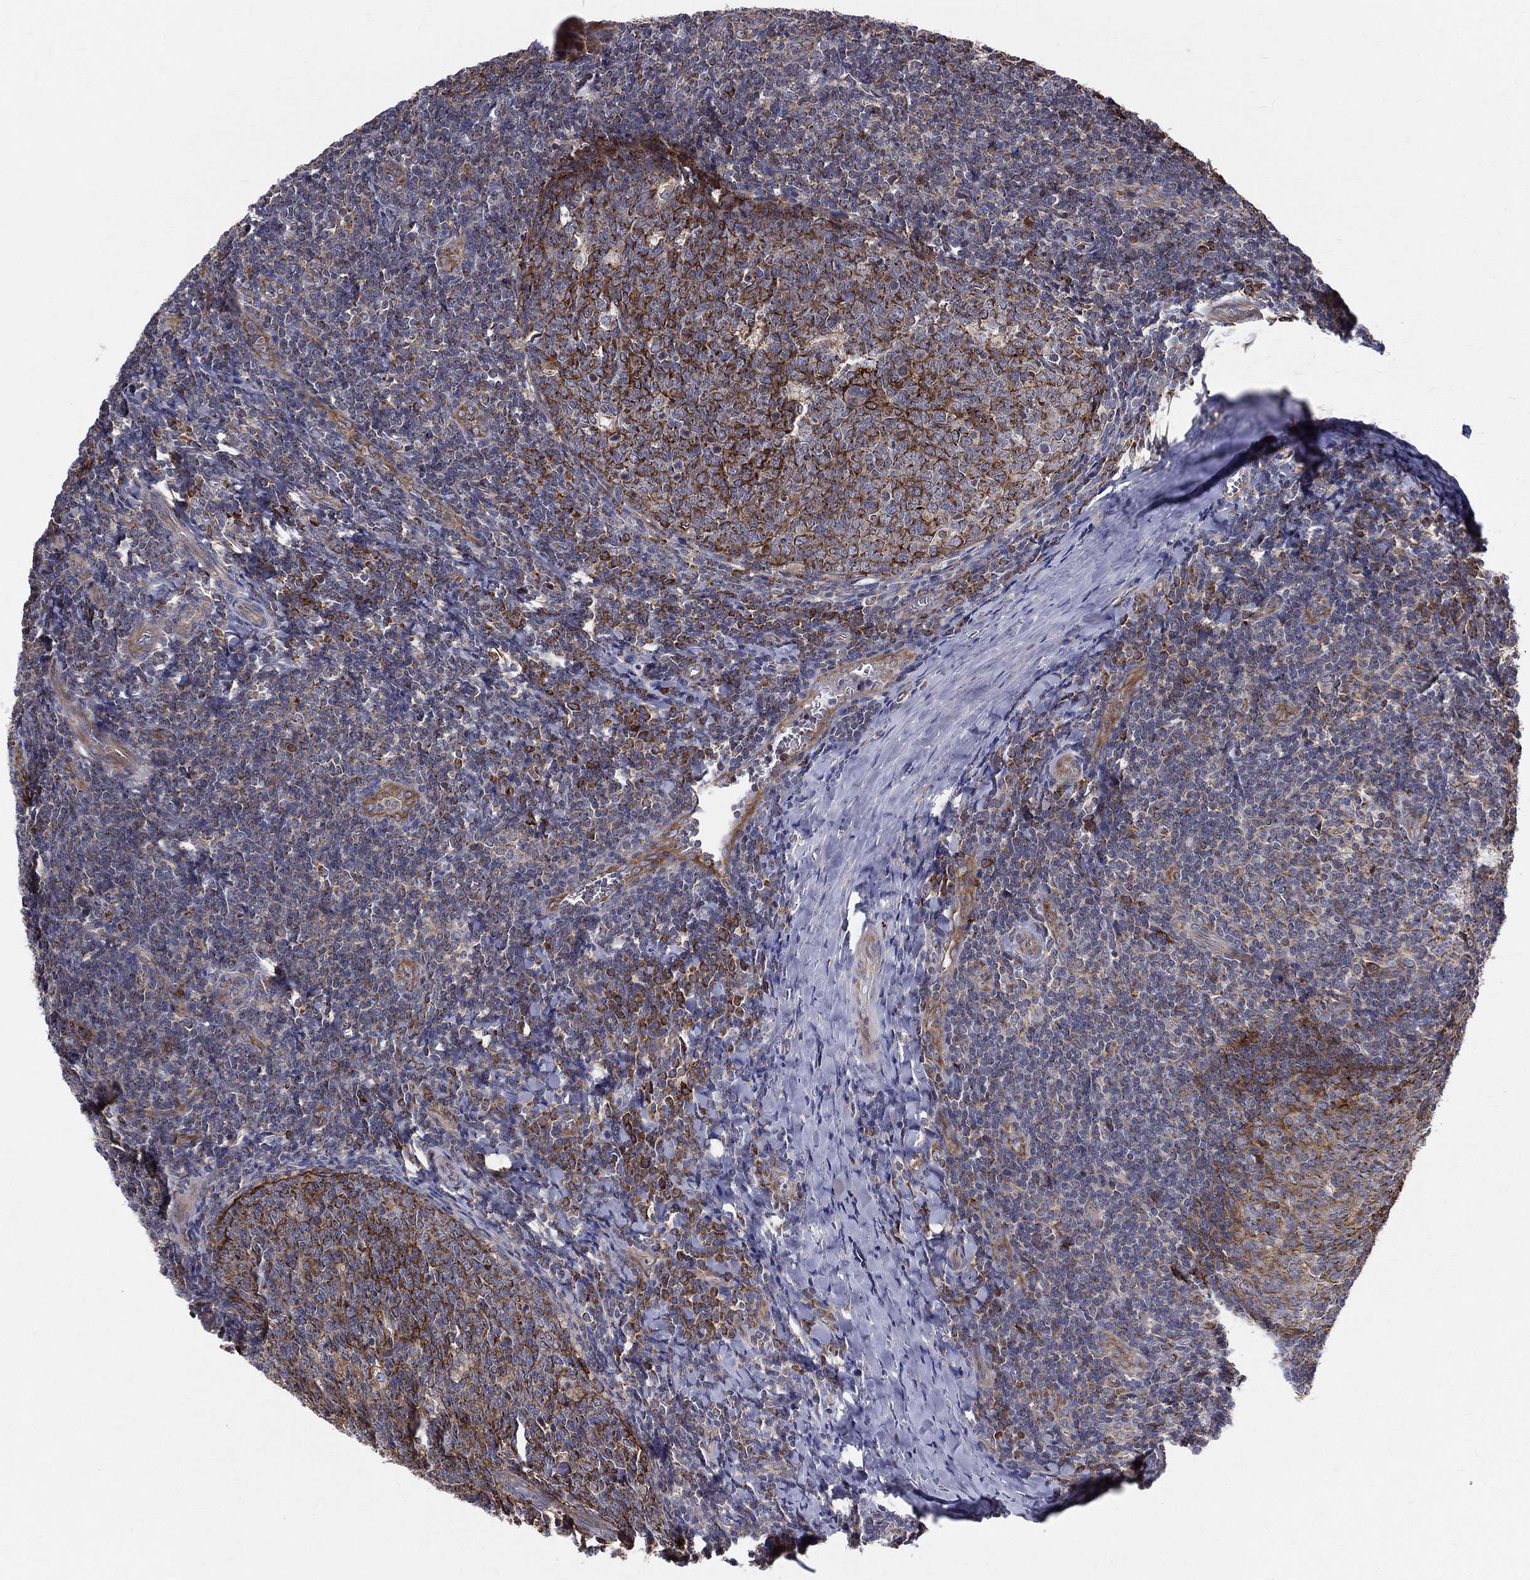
{"staining": {"intensity": "strong", "quantity": "25%-75%", "location": "cytoplasmic/membranous"}, "tissue": "tonsil", "cell_type": "Germinal center cells", "image_type": "normal", "snomed": [{"axis": "morphology", "description": "Normal tissue, NOS"}, {"axis": "topography", "description": "Tonsil"}], "caption": "The micrograph displays immunohistochemical staining of benign tonsil. There is strong cytoplasmic/membranous expression is present in about 25%-75% of germinal center cells.", "gene": "MIX23", "patient": {"sex": "male", "age": 20}}